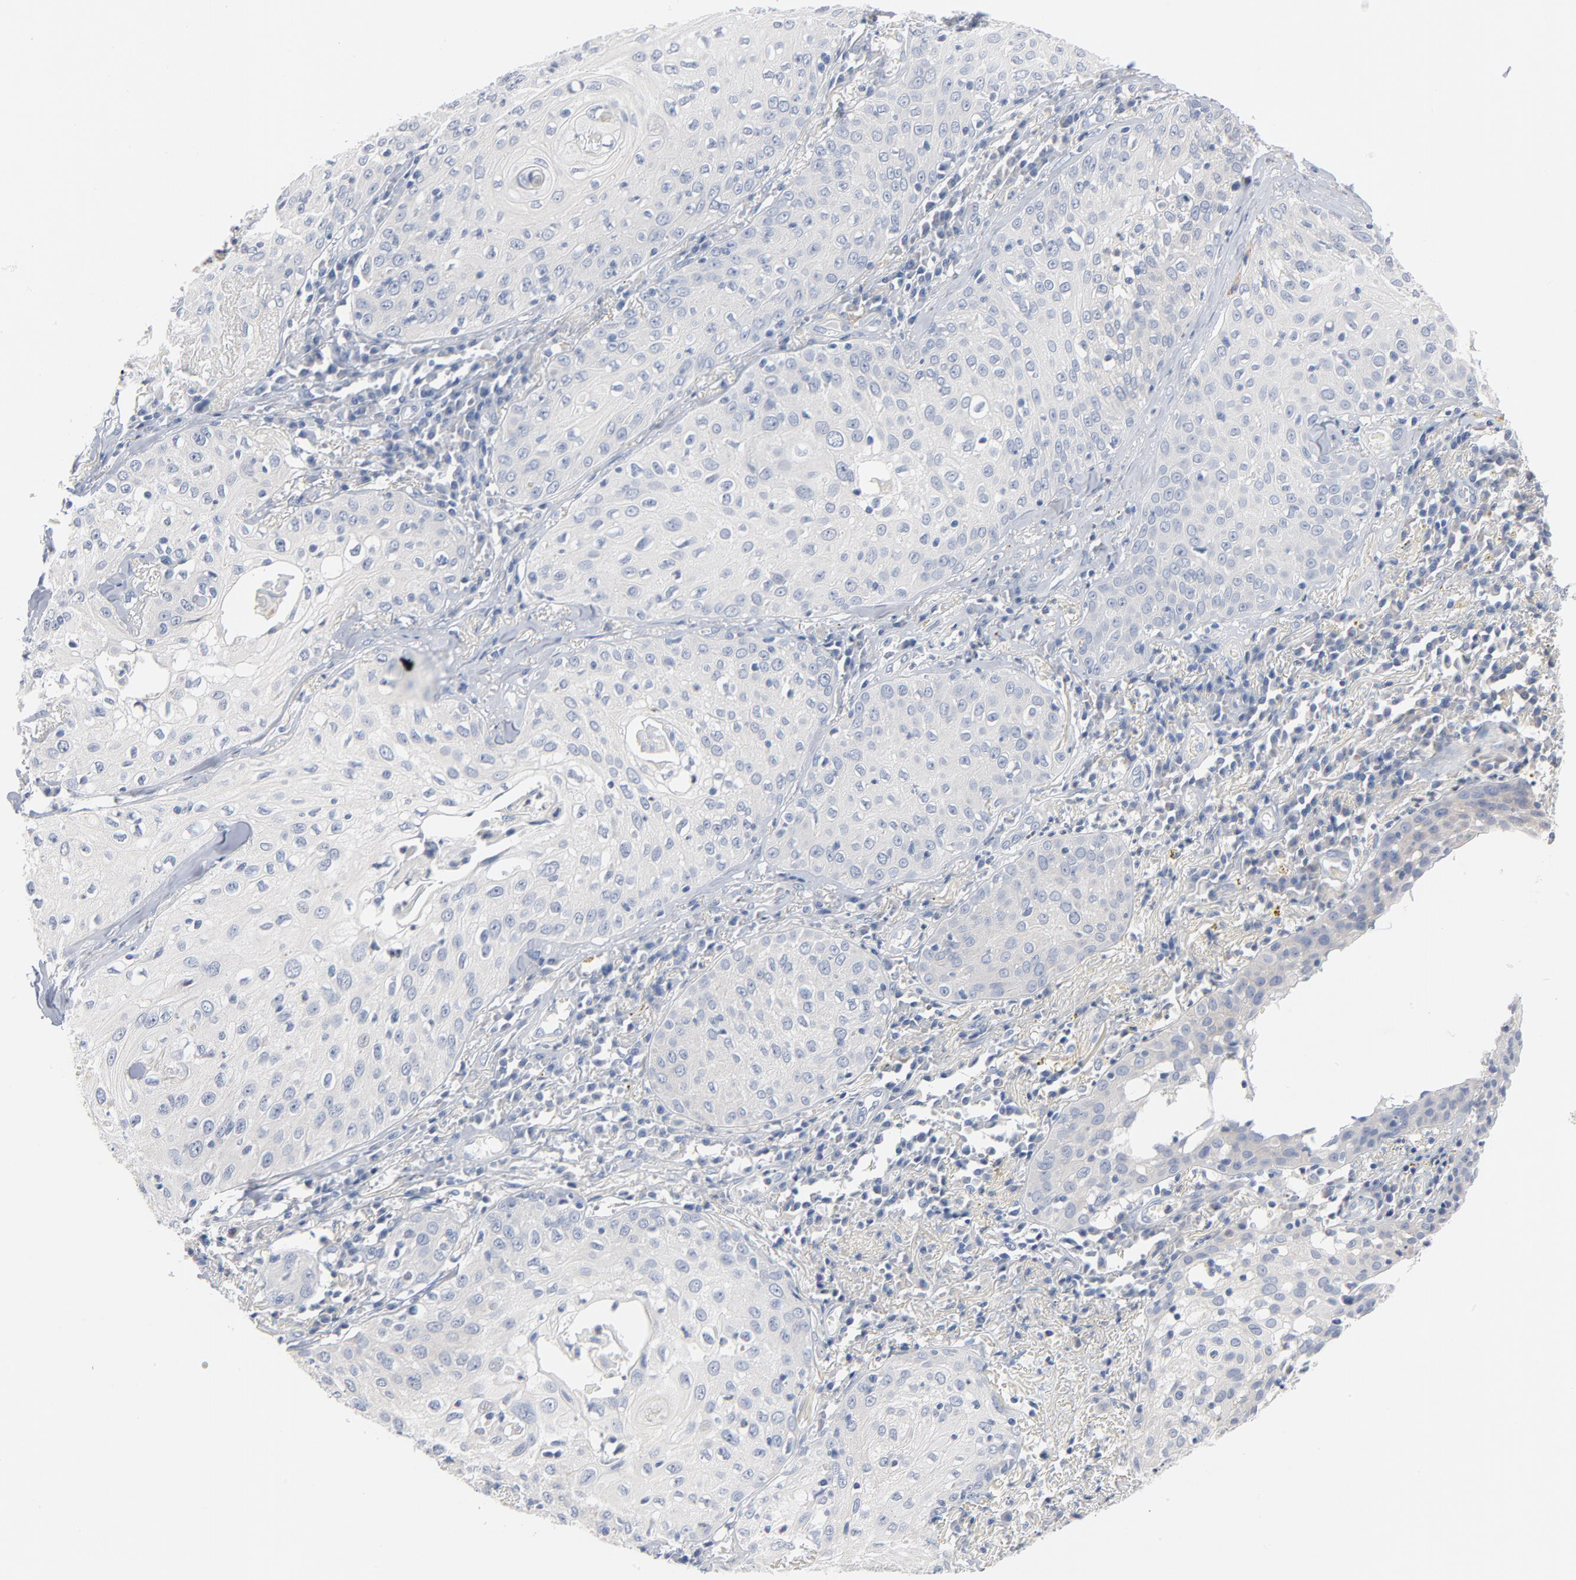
{"staining": {"intensity": "negative", "quantity": "none", "location": "none"}, "tissue": "skin cancer", "cell_type": "Tumor cells", "image_type": "cancer", "snomed": [{"axis": "morphology", "description": "Squamous cell carcinoma, NOS"}, {"axis": "topography", "description": "Skin"}], "caption": "Immunohistochemistry (IHC) of skin squamous cell carcinoma exhibits no expression in tumor cells.", "gene": "IFT43", "patient": {"sex": "male", "age": 65}}